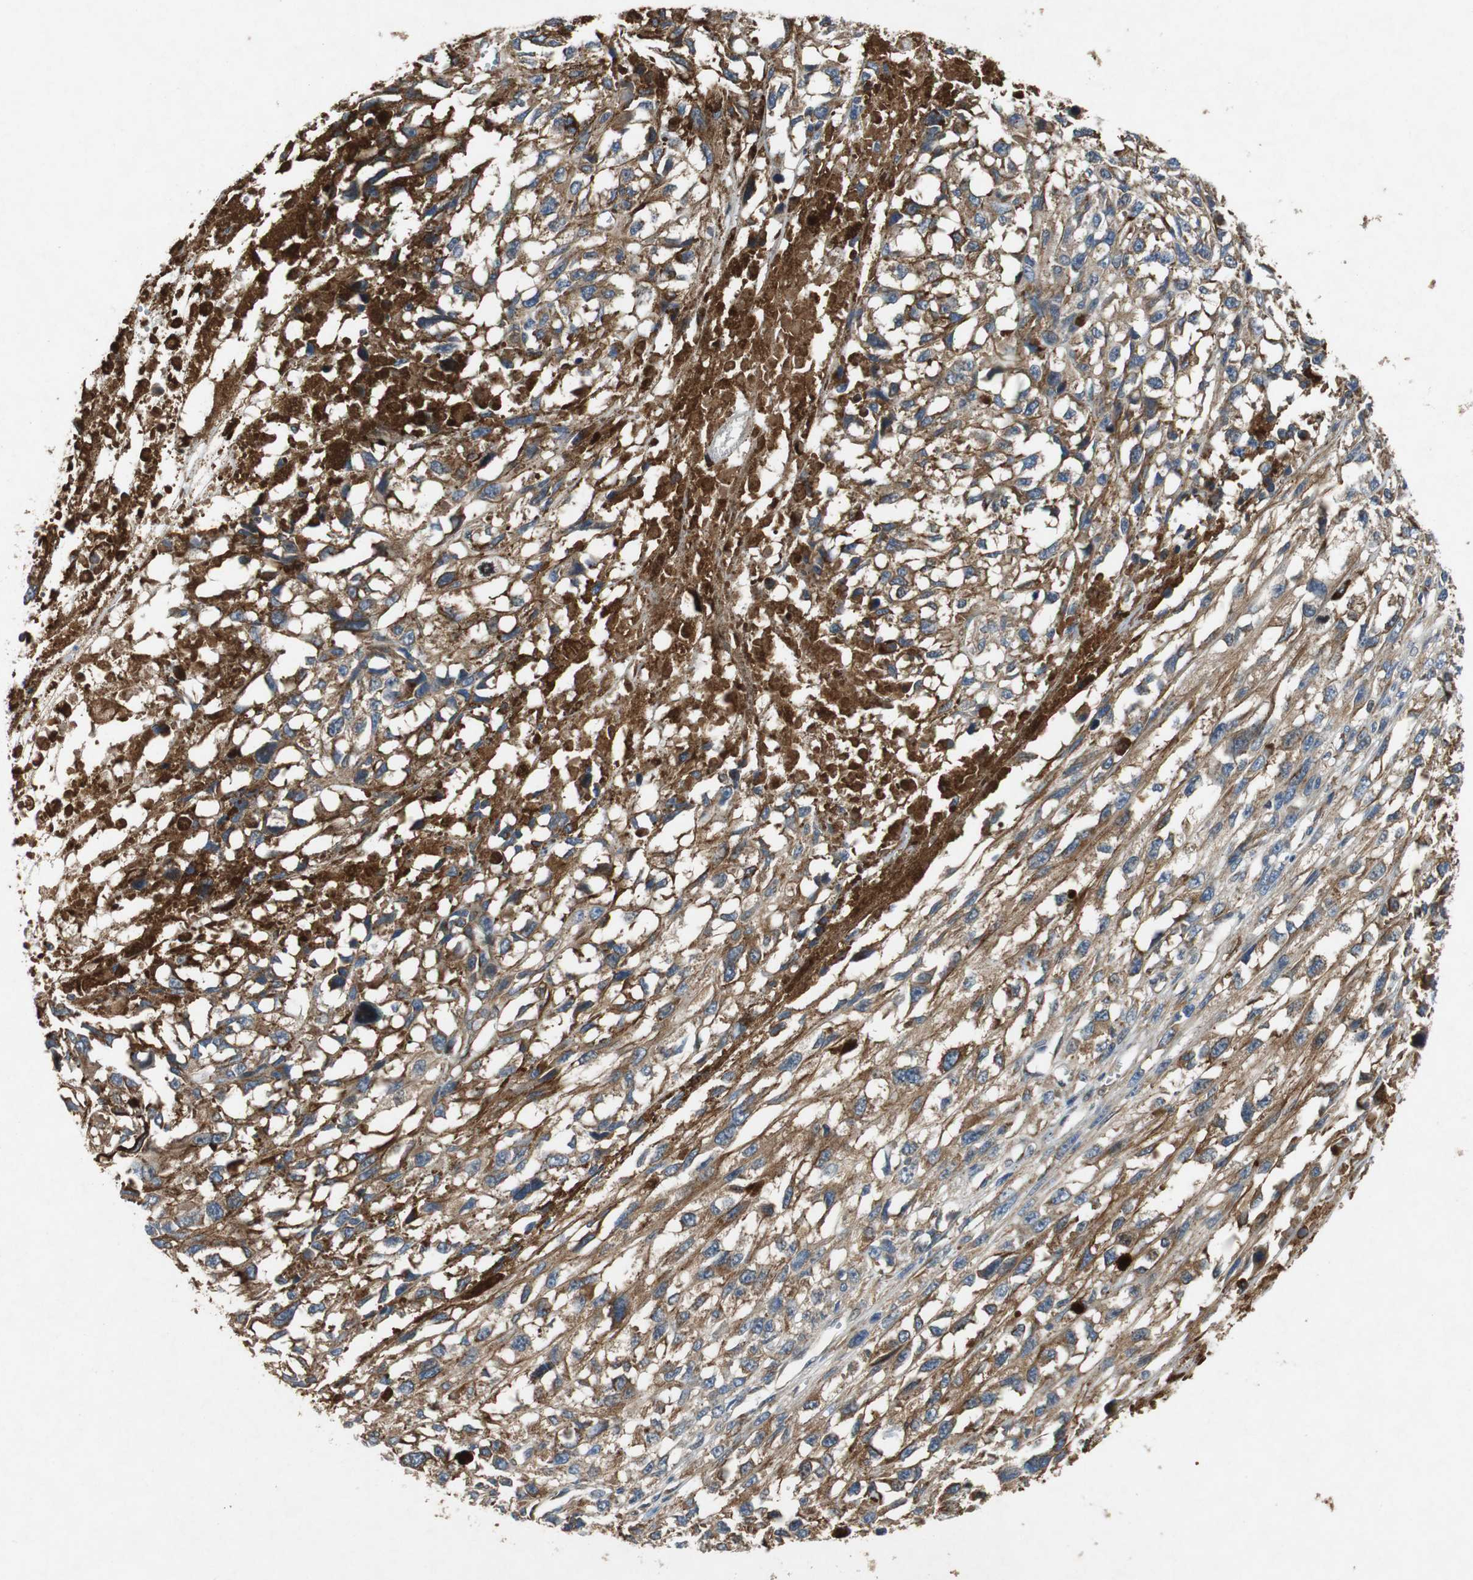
{"staining": {"intensity": "moderate", "quantity": ">75%", "location": "cytoplasmic/membranous"}, "tissue": "melanoma", "cell_type": "Tumor cells", "image_type": "cancer", "snomed": [{"axis": "morphology", "description": "Malignant melanoma, Metastatic site"}, {"axis": "topography", "description": "Lymph node"}], "caption": "A brown stain highlights moderate cytoplasmic/membranous positivity of a protein in malignant melanoma (metastatic site) tumor cells.", "gene": "TUBA4A", "patient": {"sex": "male", "age": 59}}